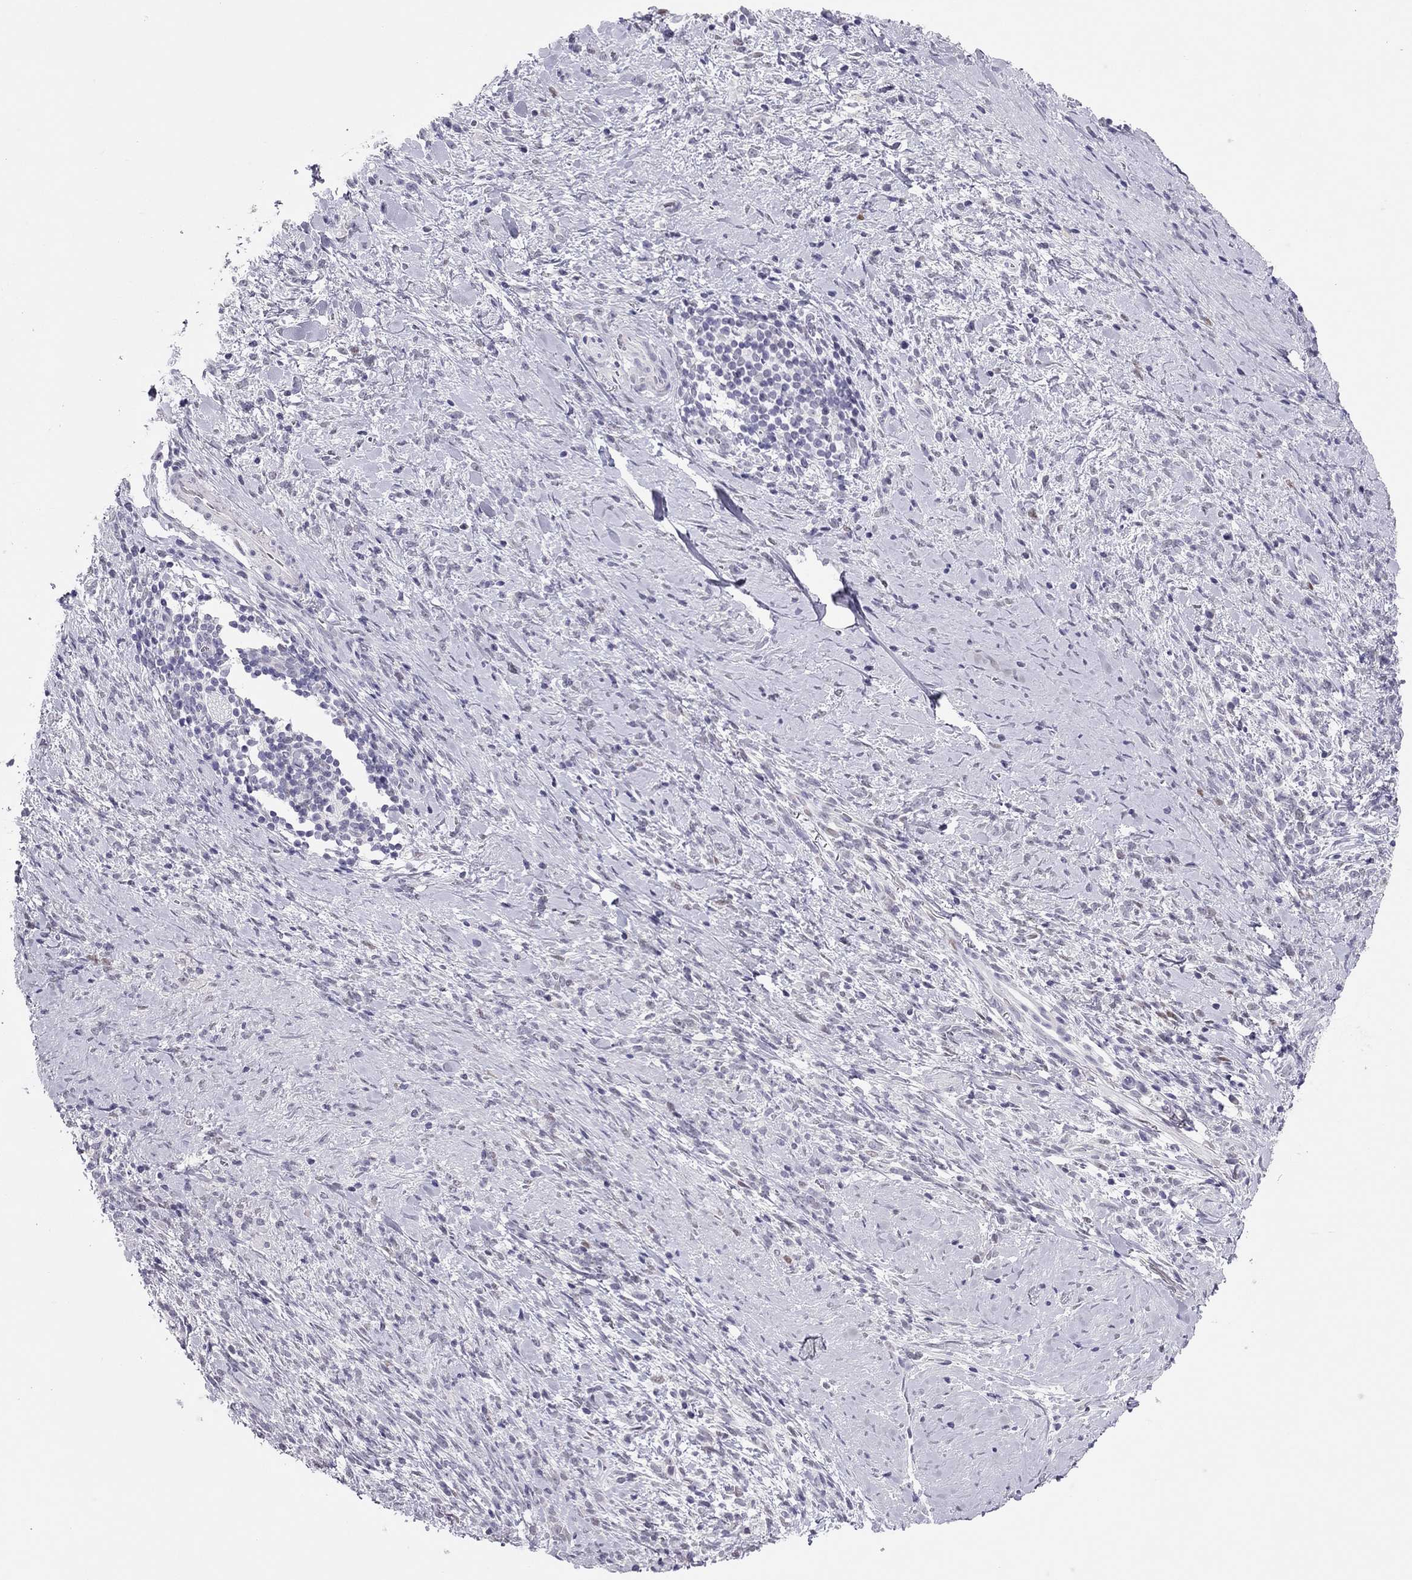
{"staining": {"intensity": "negative", "quantity": "none", "location": "none"}, "tissue": "stomach cancer", "cell_type": "Tumor cells", "image_type": "cancer", "snomed": [{"axis": "morphology", "description": "Adenocarcinoma, NOS"}, {"axis": "topography", "description": "Stomach"}], "caption": "High magnification brightfield microscopy of stomach cancer (adenocarcinoma) stained with DAB (brown) and counterstained with hematoxylin (blue): tumor cells show no significant expression.", "gene": "PHOX2A", "patient": {"sex": "female", "age": 57}}